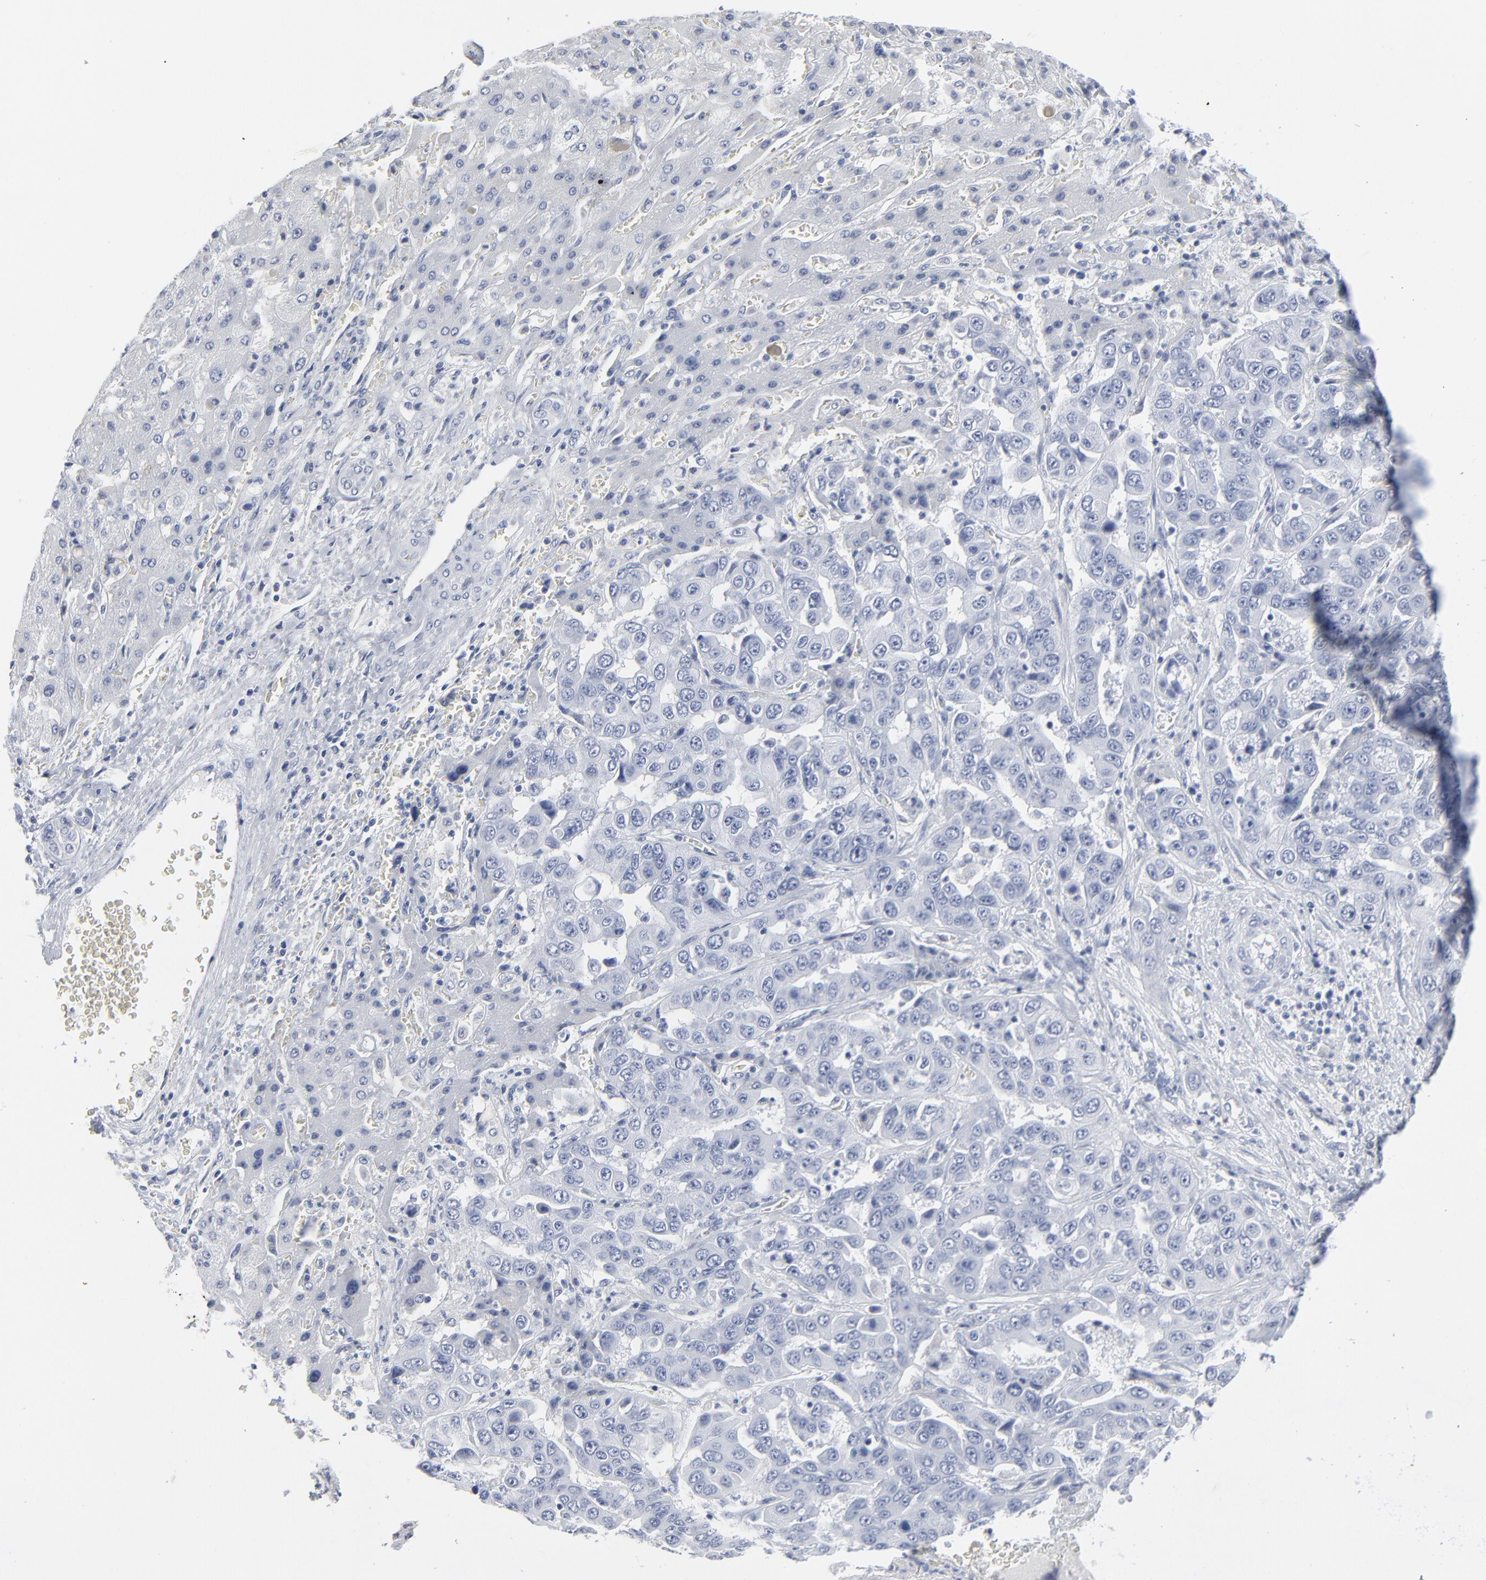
{"staining": {"intensity": "negative", "quantity": "none", "location": "none"}, "tissue": "liver cancer", "cell_type": "Tumor cells", "image_type": "cancer", "snomed": [{"axis": "morphology", "description": "Cholangiocarcinoma"}, {"axis": "topography", "description": "Liver"}], "caption": "IHC photomicrograph of neoplastic tissue: liver cancer (cholangiocarcinoma) stained with DAB displays no significant protein positivity in tumor cells. (DAB immunohistochemistry, high magnification).", "gene": "PAGE1", "patient": {"sex": "female", "age": 52}}